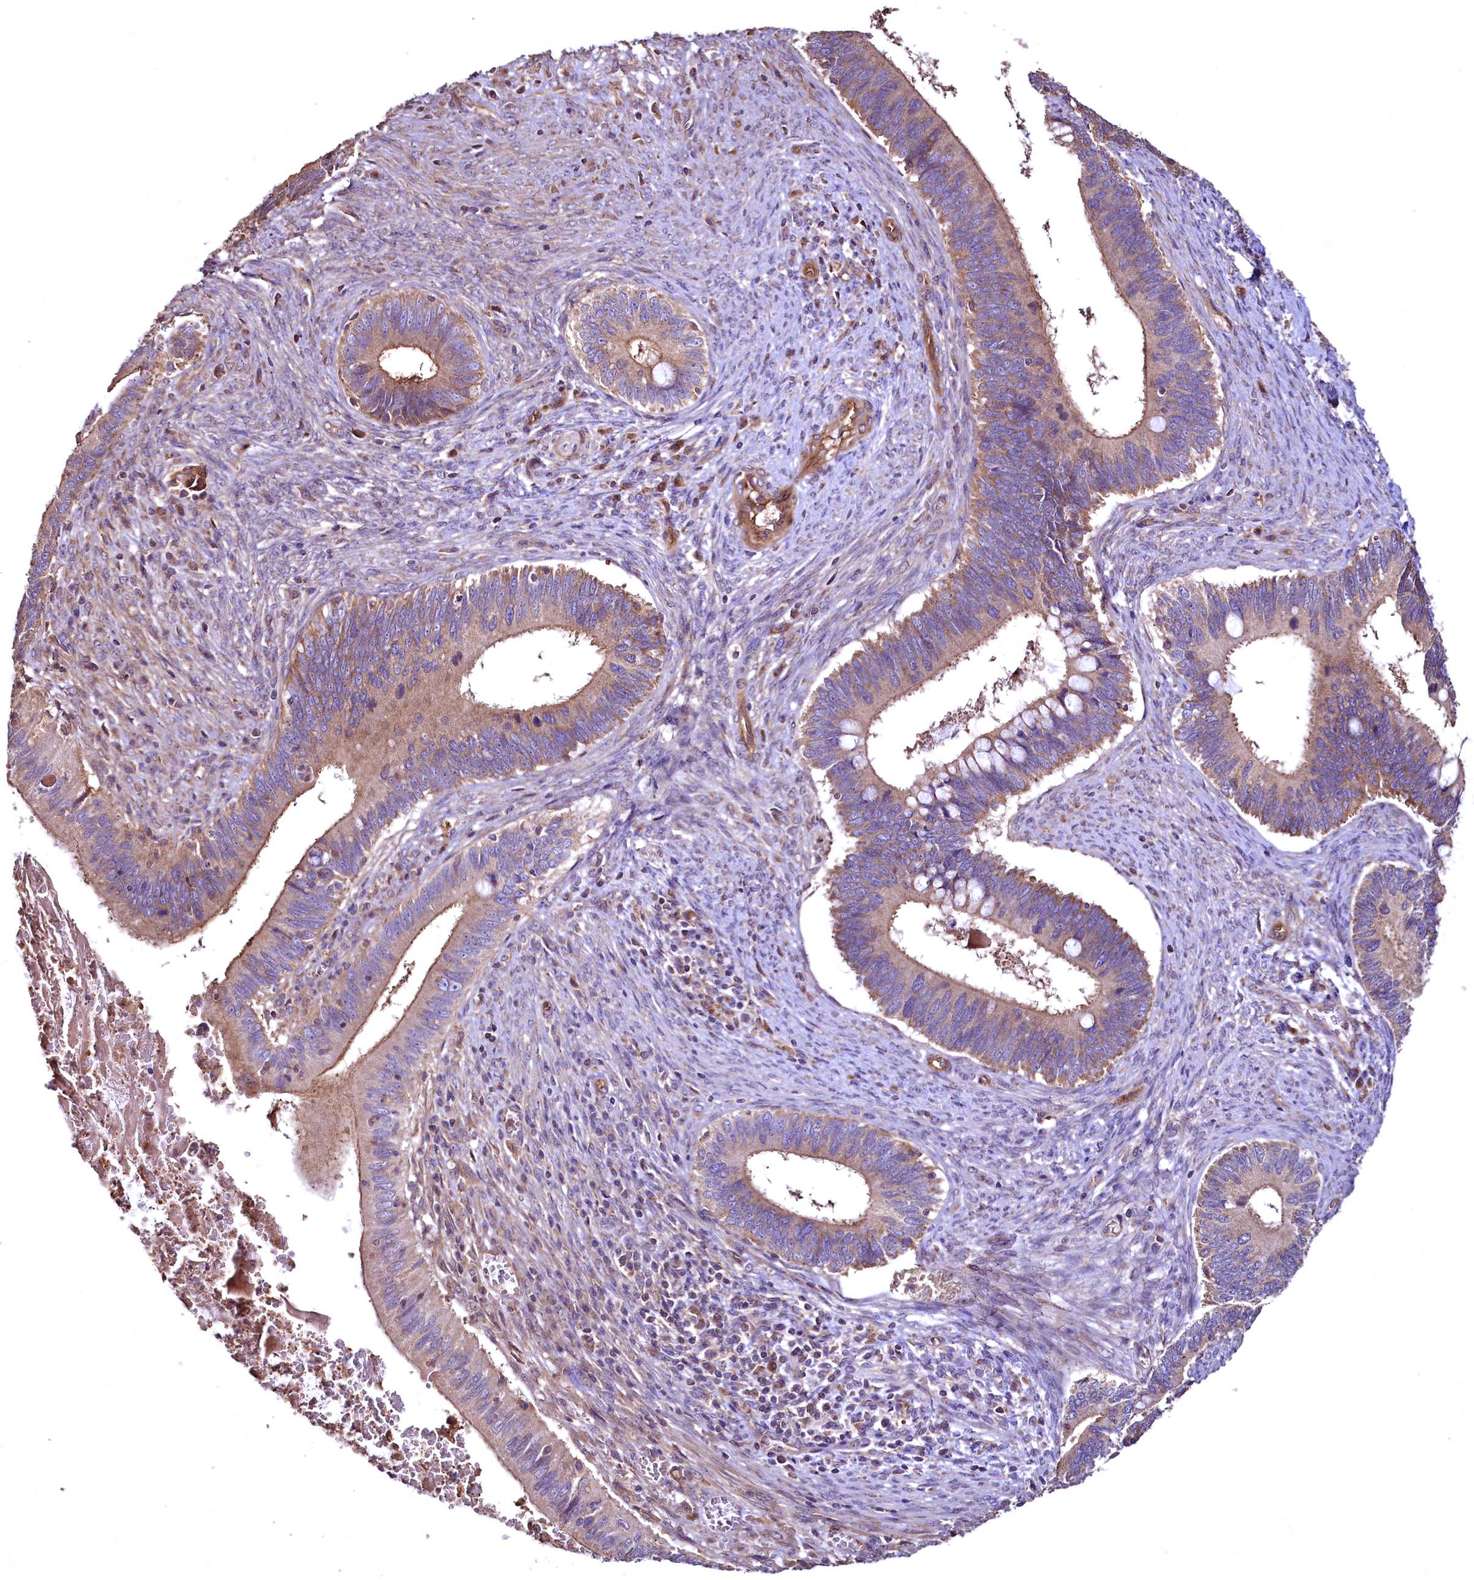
{"staining": {"intensity": "moderate", "quantity": ">75%", "location": "cytoplasmic/membranous"}, "tissue": "cervical cancer", "cell_type": "Tumor cells", "image_type": "cancer", "snomed": [{"axis": "morphology", "description": "Adenocarcinoma, NOS"}, {"axis": "topography", "description": "Cervix"}], "caption": "Brown immunohistochemical staining in human cervical cancer (adenocarcinoma) shows moderate cytoplasmic/membranous expression in approximately >75% of tumor cells.", "gene": "TBCEL", "patient": {"sex": "female", "age": 42}}